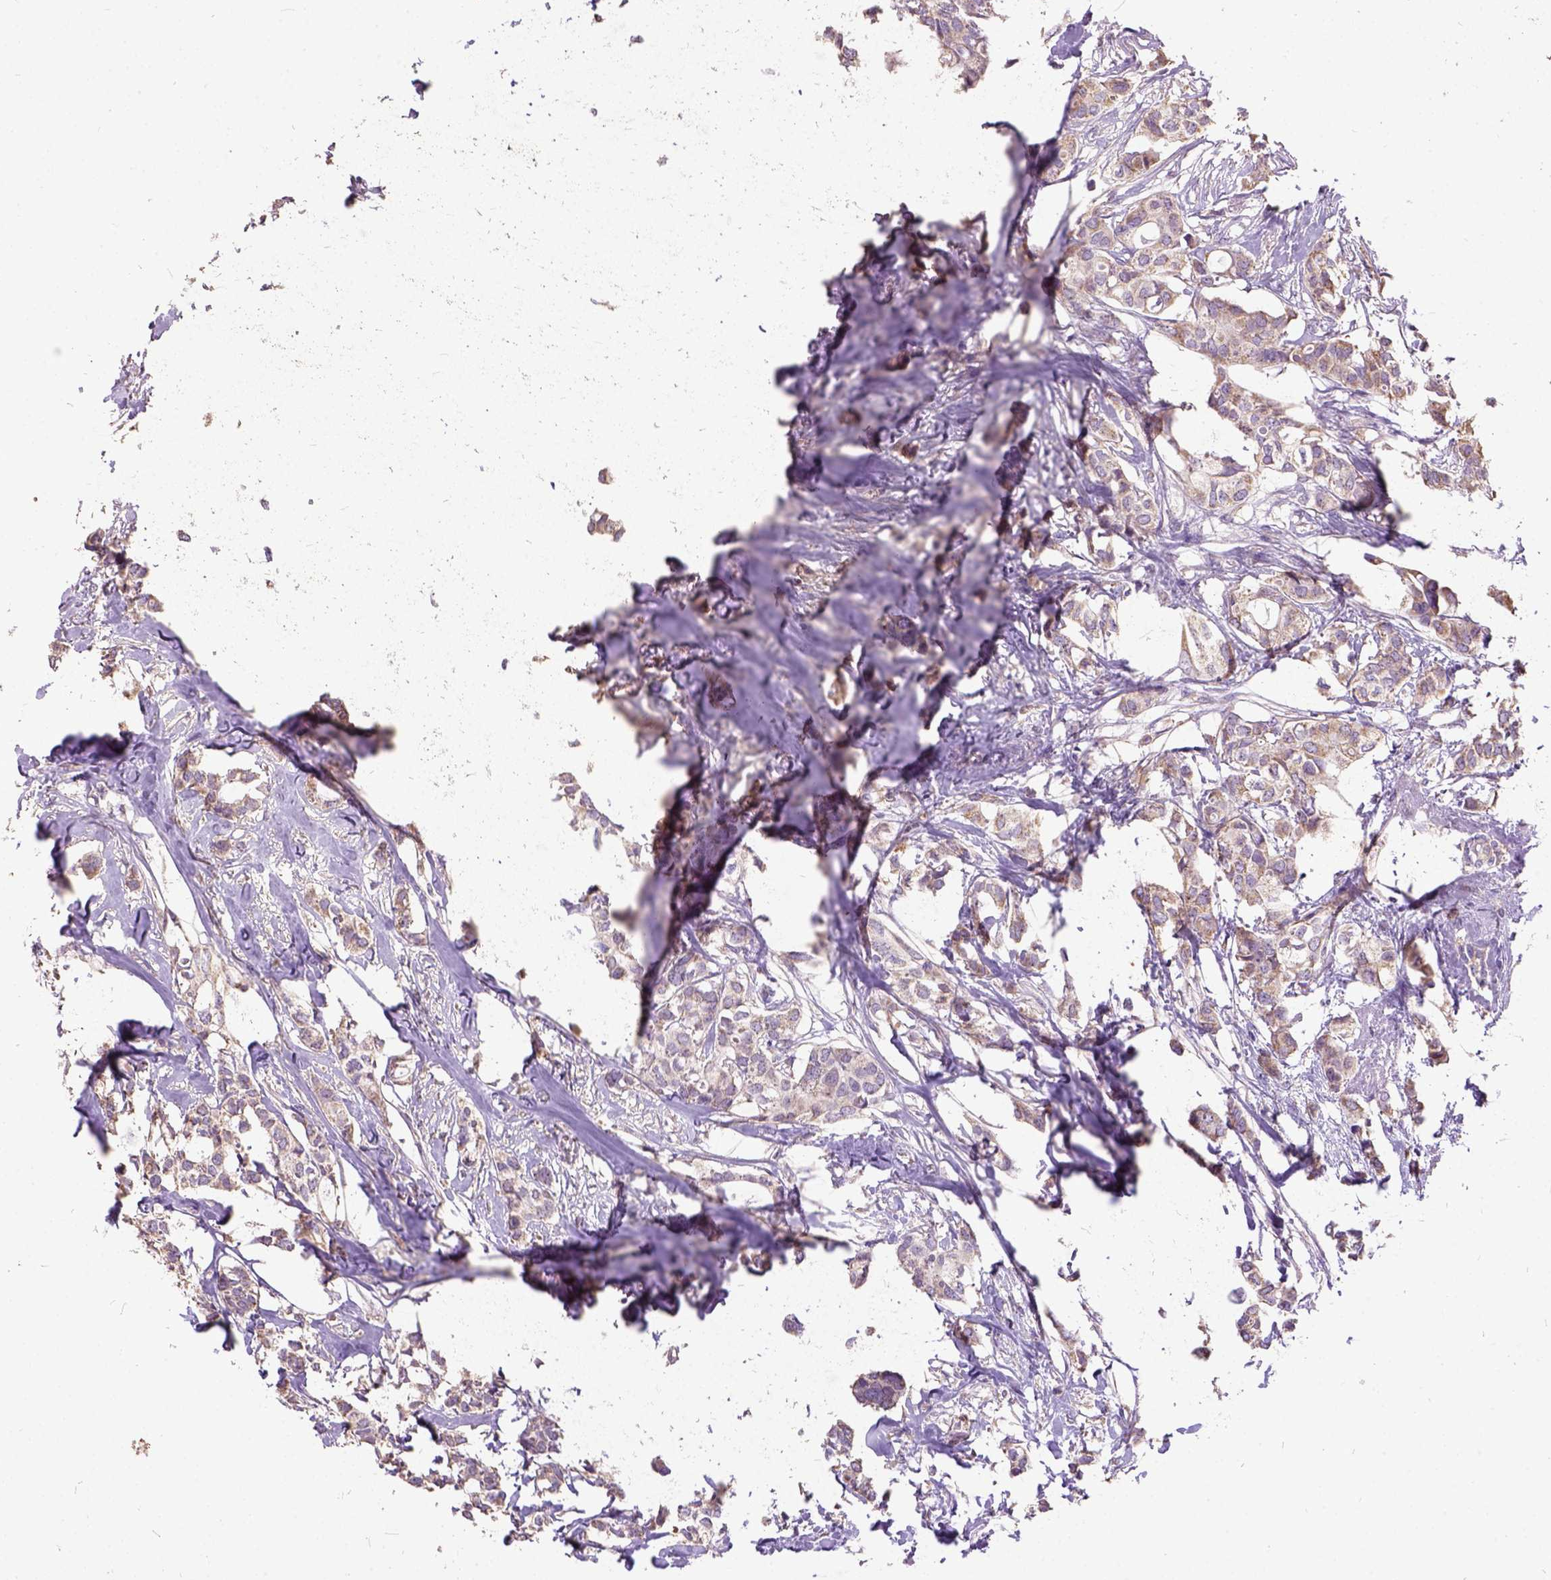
{"staining": {"intensity": "weak", "quantity": ">75%", "location": "cytoplasmic/membranous"}, "tissue": "breast cancer", "cell_type": "Tumor cells", "image_type": "cancer", "snomed": [{"axis": "morphology", "description": "Duct carcinoma"}, {"axis": "topography", "description": "Breast"}], "caption": "A photomicrograph of intraductal carcinoma (breast) stained for a protein reveals weak cytoplasmic/membranous brown staining in tumor cells.", "gene": "DQX1", "patient": {"sex": "female", "age": 62}}